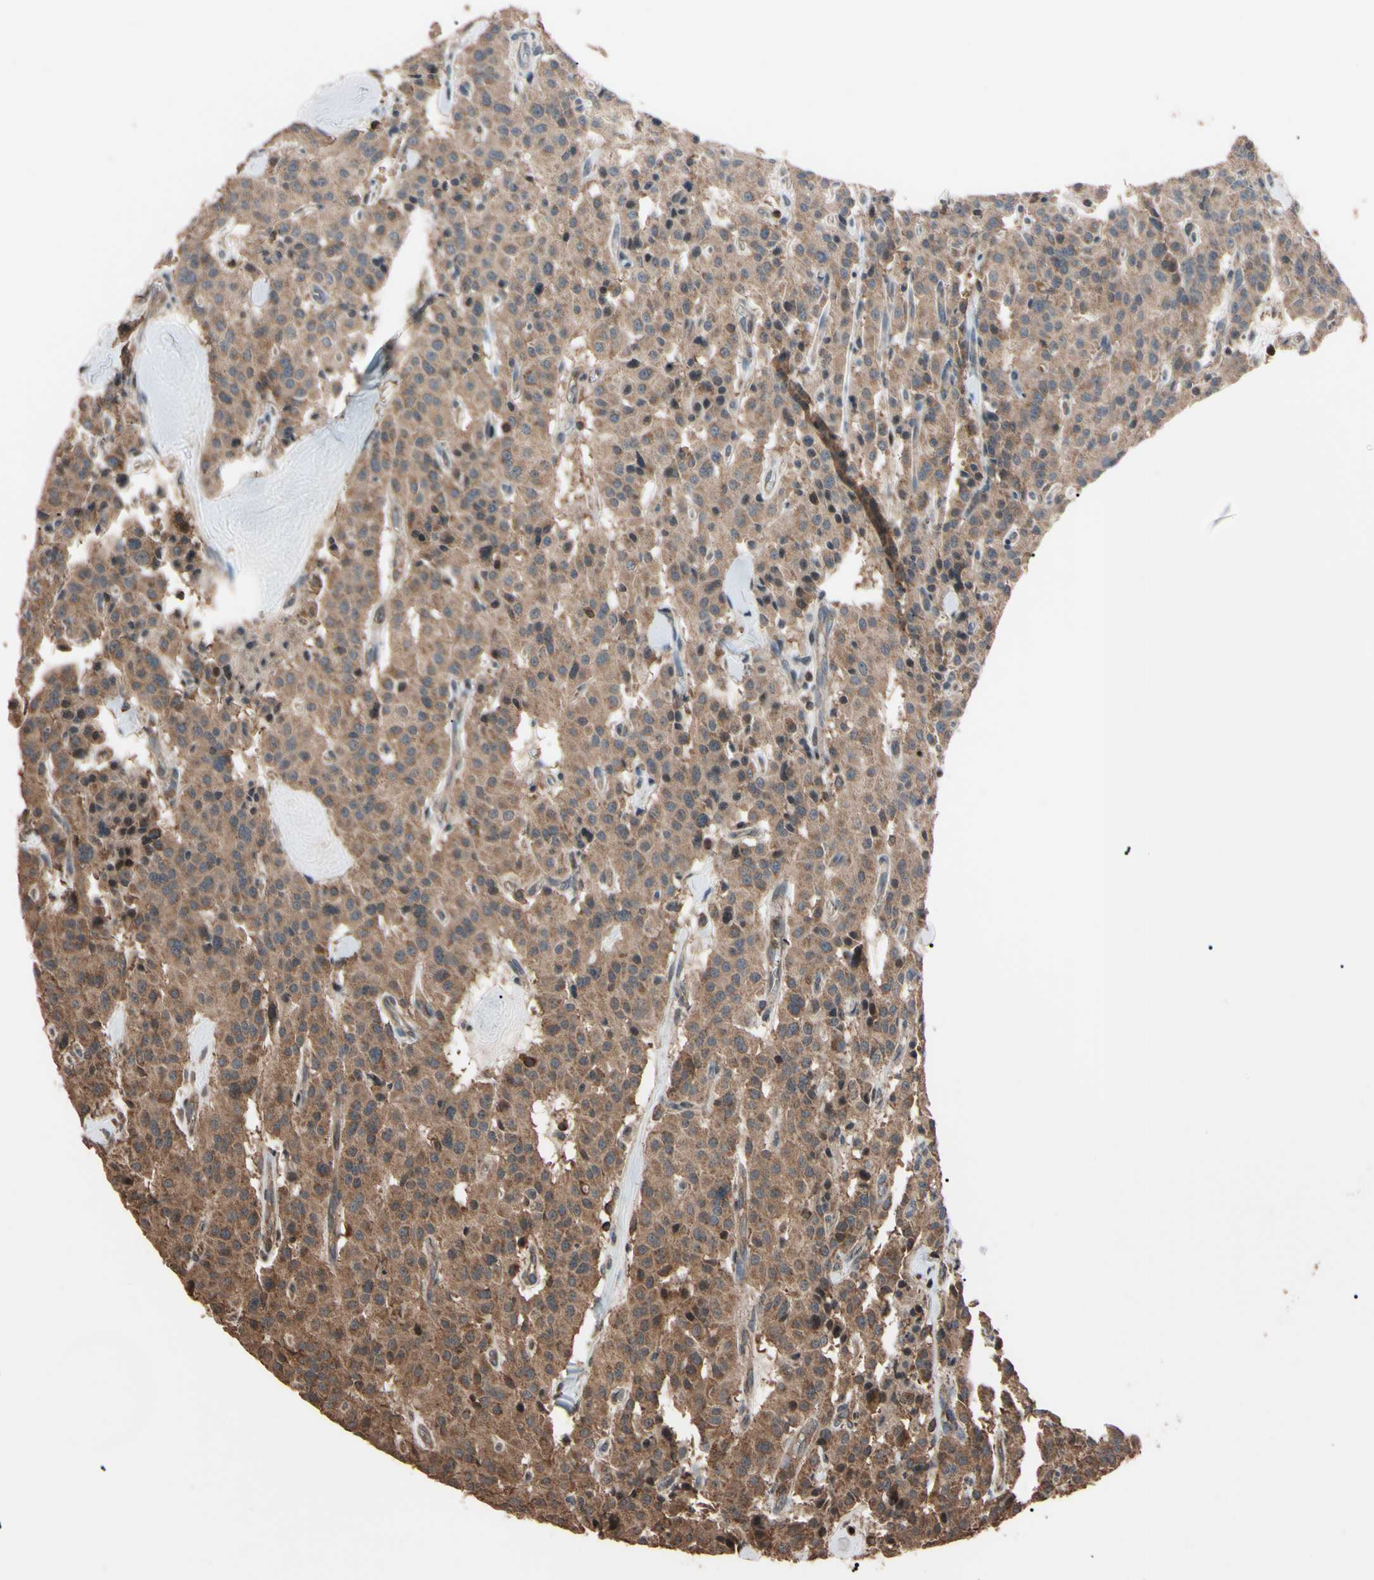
{"staining": {"intensity": "moderate", "quantity": "25%-75%", "location": "cytoplasmic/membranous"}, "tissue": "carcinoid", "cell_type": "Tumor cells", "image_type": "cancer", "snomed": [{"axis": "morphology", "description": "Carcinoid, malignant, NOS"}, {"axis": "topography", "description": "Lung"}], "caption": "This histopathology image reveals immunohistochemistry staining of human carcinoid, with medium moderate cytoplasmic/membranous positivity in approximately 25%-75% of tumor cells.", "gene": "TNFRSF1A", "patient": {"sex": "male", "age": 30}}